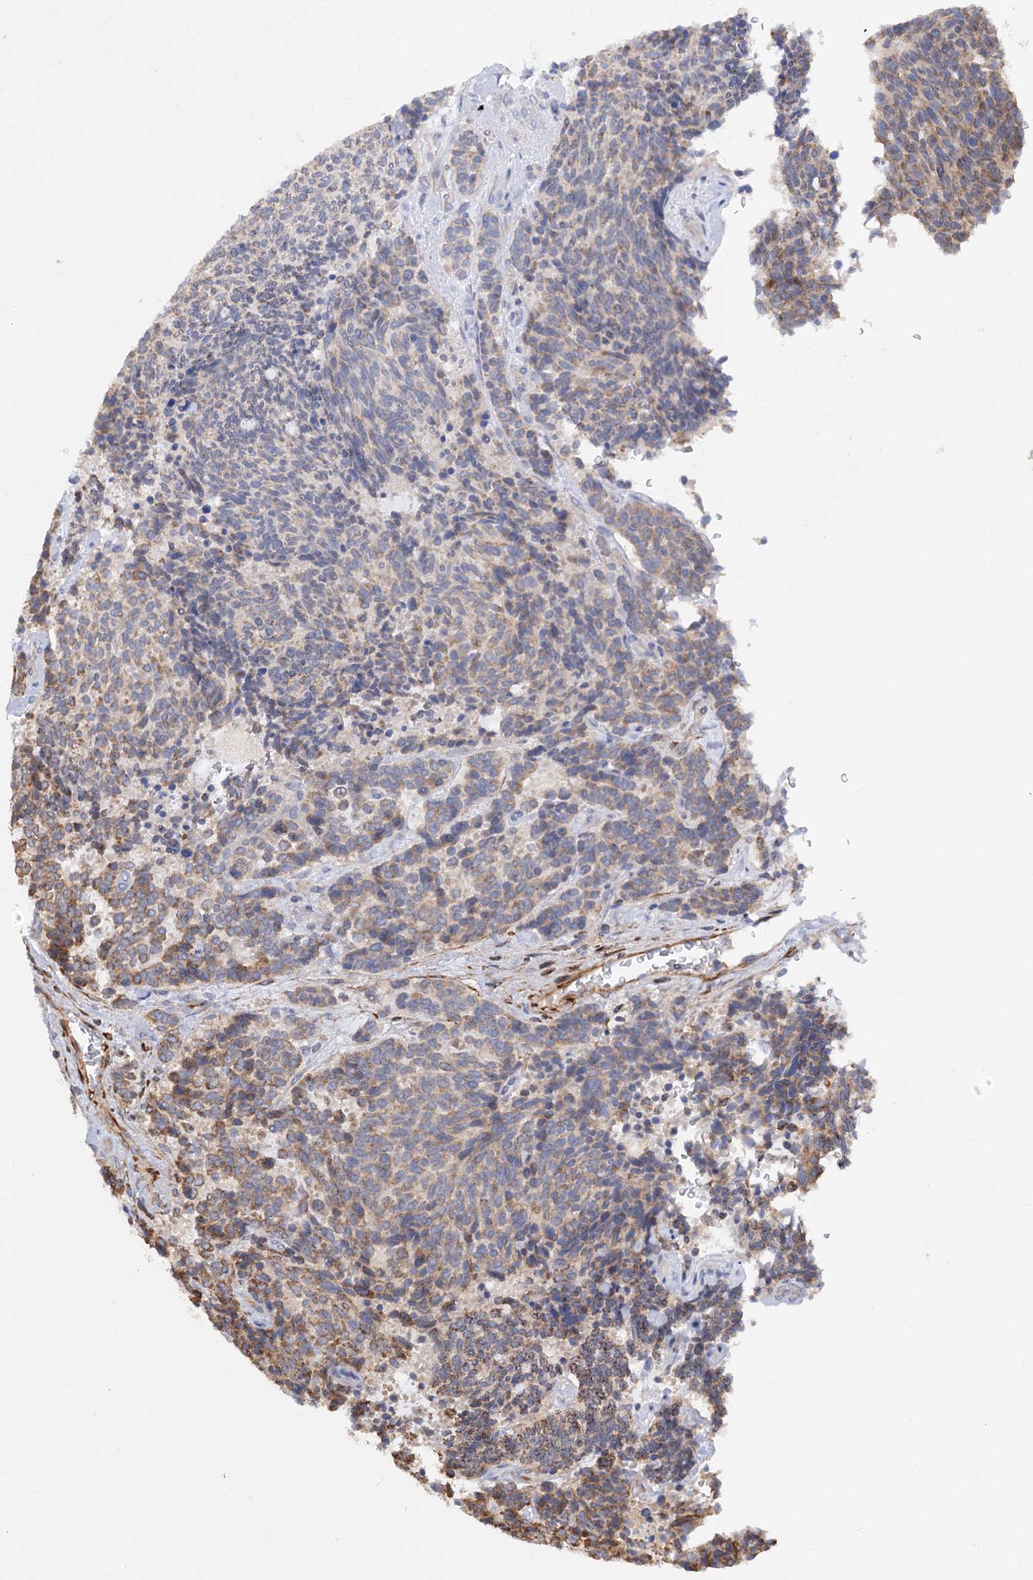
{"staining": {"intensity": "moderate", "quantity": "25%-75%", "location": "cytoplasmic/membranous"}, "tissue": "carcinoid", "cell_type": "Tumor cells", "image_type": "cancer", "snomed": [{"axis": "morphology", "description": "Carcinoid, malignant, NOS"}, {"axis": "topography", "description": "Pancreas"}], "caption": "This is a photomicrograph of IHC staining of carcinoid (malignant), which shows moderate expression in the cytoplasmic/membranous of tumor cells.", "gene": "FBXW8", "patient": {"sex": "female", "age": 54}}